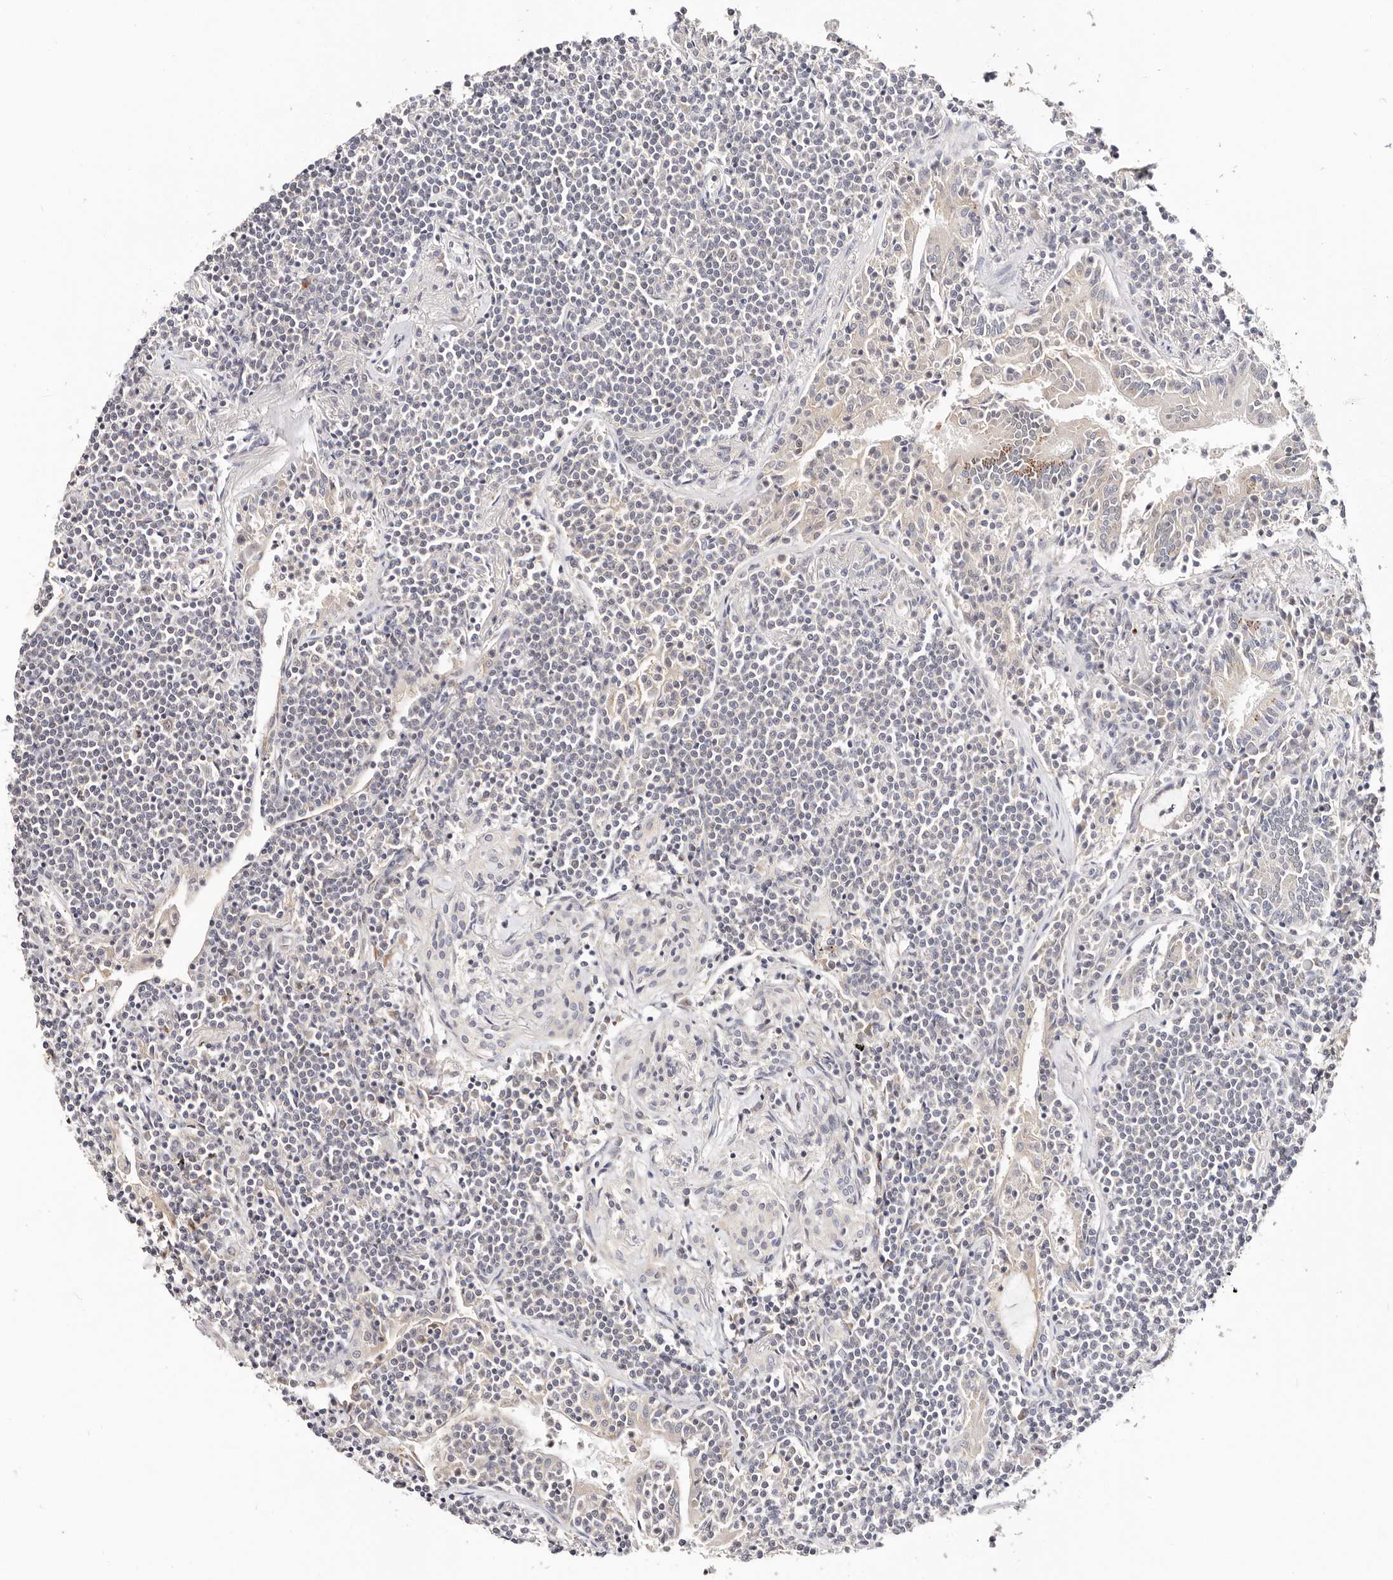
{"staining": {"intensity": "negative", "quantity": "none", "location": "none"}, "tissue": "lymphoma", "cell_type": "Tumor cells", "image_type": "cancer", "snomed": [{"axis": "morphology", "description": "Malignant lymphoma, non-Hodgkin's type, Low grade"}, {"axis": "topography", "description": "Lung"}], "caption": "An image of human low-grade malignant lymphoma, non-Hodgkin's type is negative for staining in tumor cells. The staining is performed using DAB (3,3'-diaminobenzidine) brown chromogen with nuclei counter-stained in using hematoxylin.", "gene": "VIPAS39", "patient": {"sex": "female", "age": 71}}